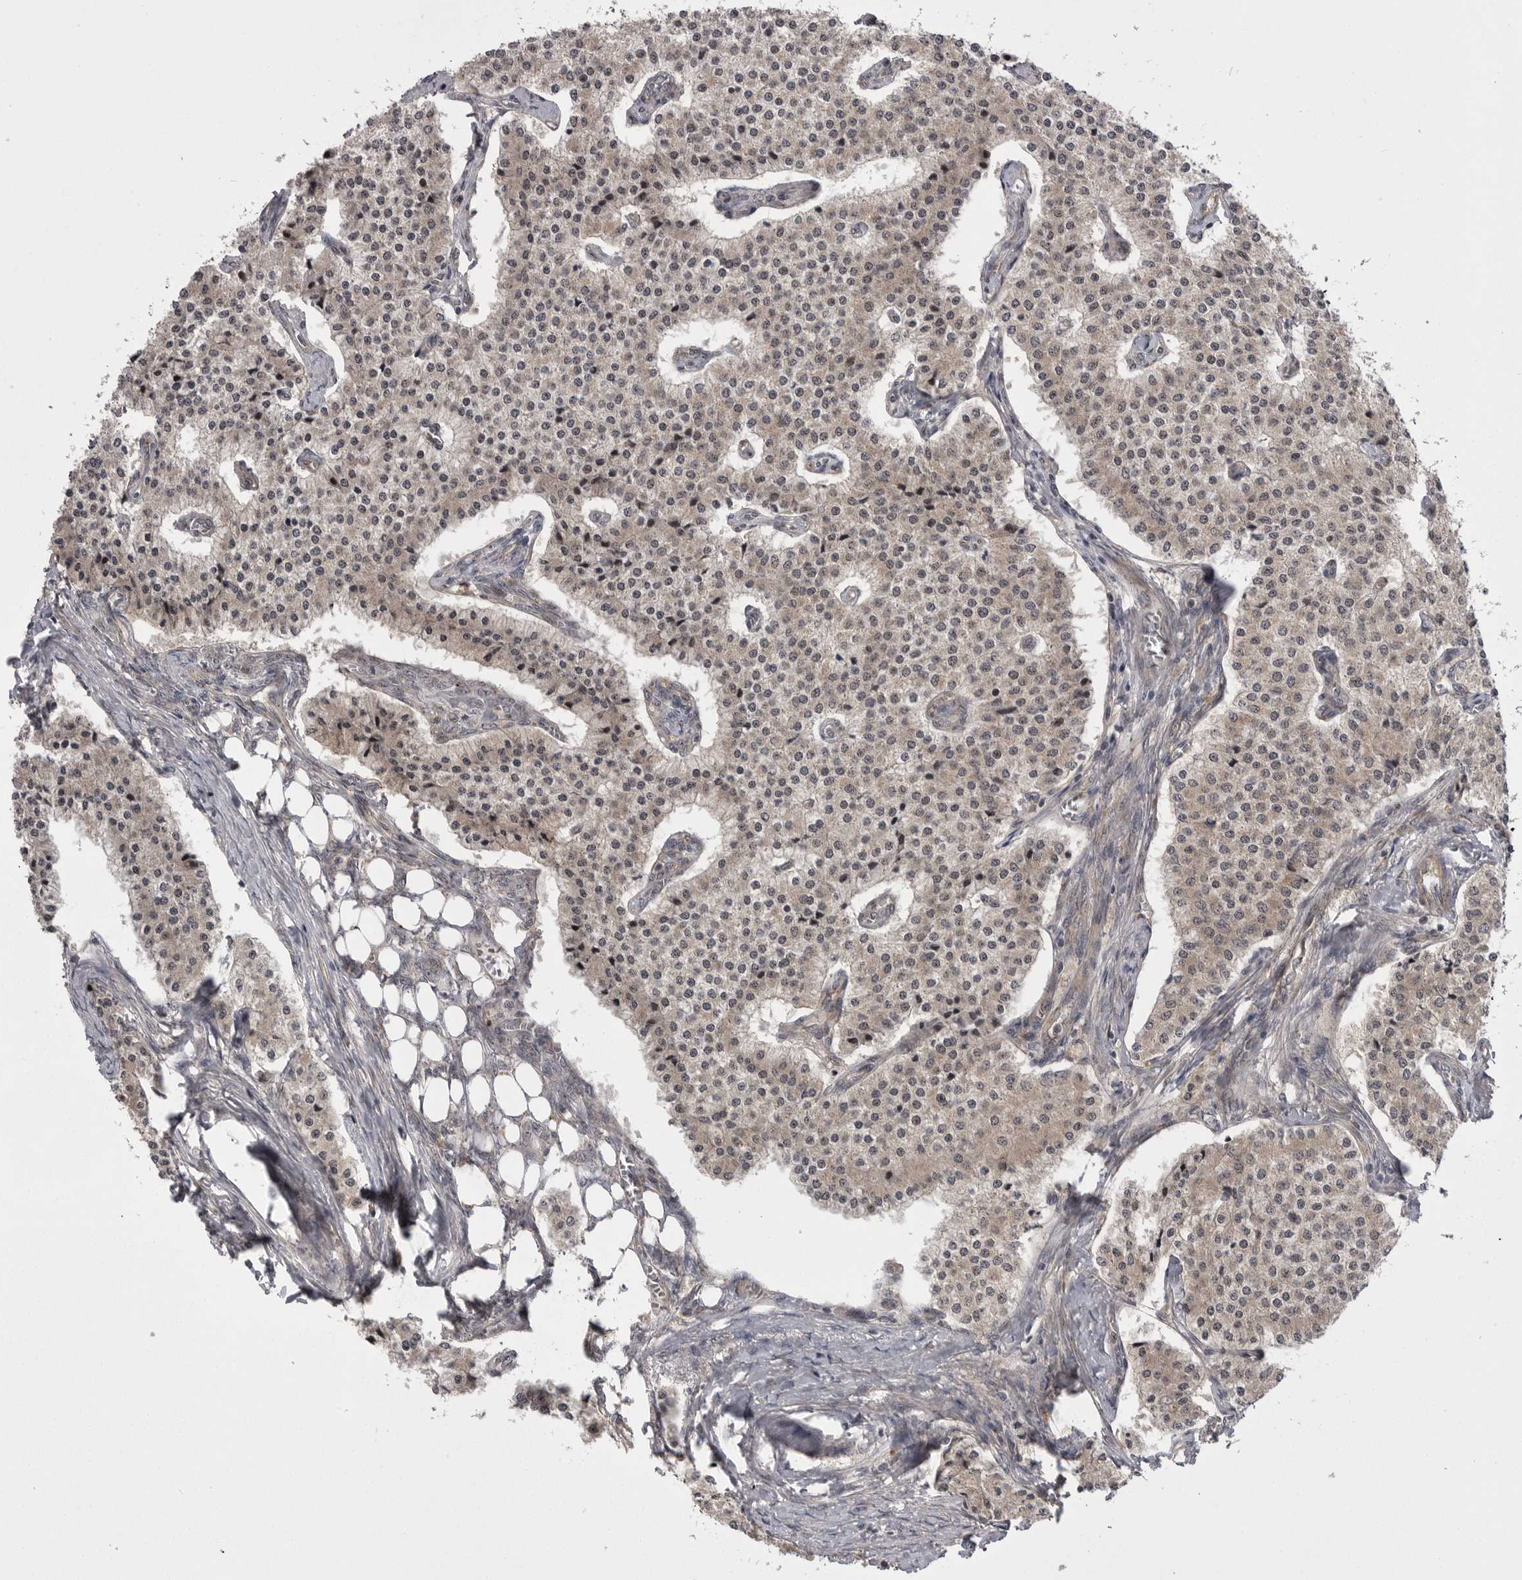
{"staining": {"intensity": "weak", "quantity": "25%-75%", "location": "cytoplasmic/membranous"}, "tissue": "carcinoid", "cell_type": "Tumor cells", "image_type": "cancer", "snomed": [{"axis": "morphology", "description": "Carcinoid, malignant, NOS"}, {"axis": "topography", "description": "Colon"}], "caption": "Human carcinoid stained with a protein marker exhibits weak staining in tumor cells.", "gene": "PDCL", "patient": {"sex": "female", "age": 52}}